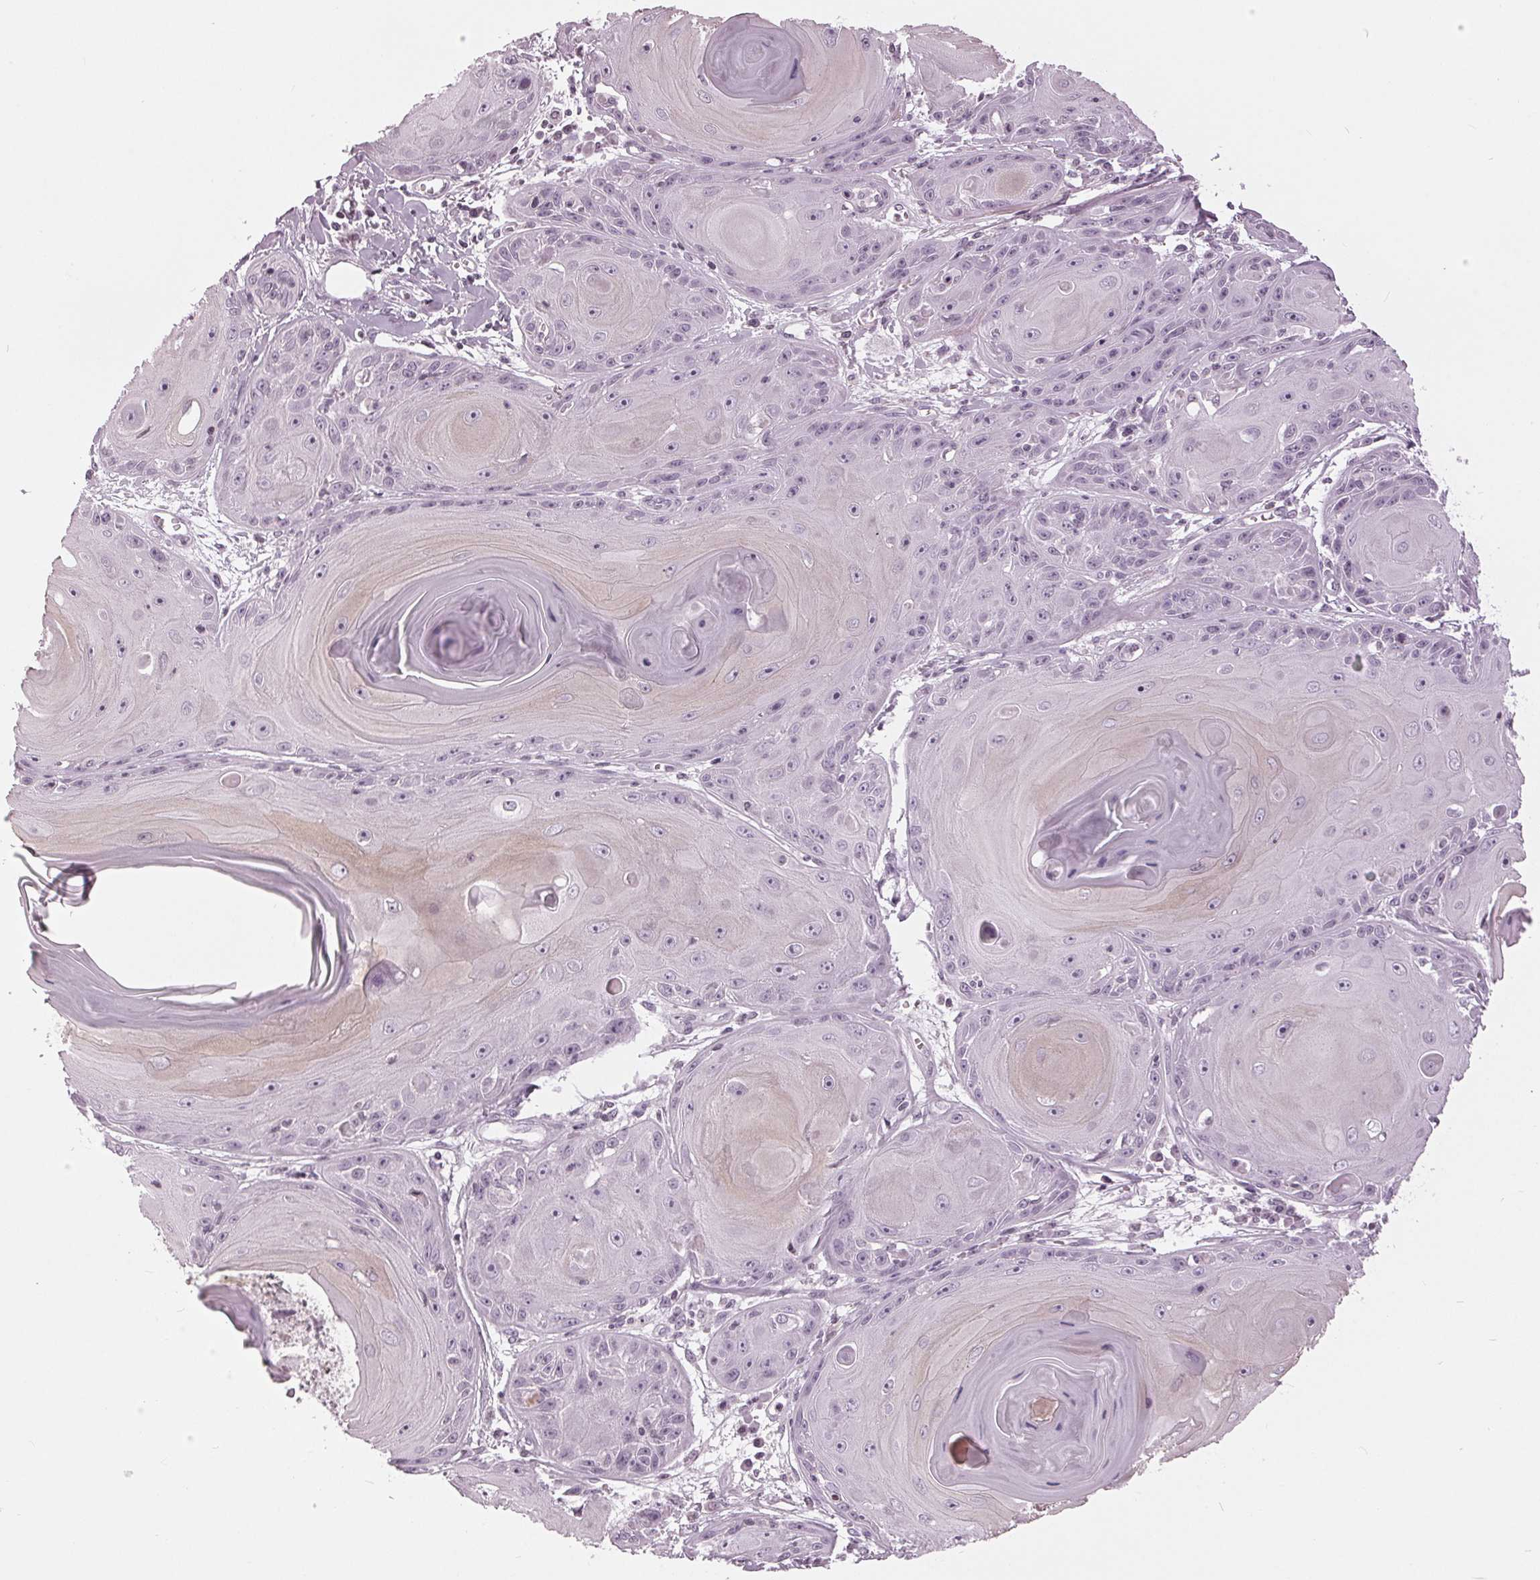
{"staining": {"intensity": "negative", "quantity": "none", "location": "none"}, "tissue": "skin cancer", "cell_type": "Tumor cells", "image_type": "cancer", "snomed": [{"axis": "morphology", "description": "Squamous cell carcinoma, NOS"}, {"axis": "topography", "description": "Skin"}, {"axis": "topography", "description": "Vulva"}], "caption": "An image of human skin cancer is negative for staining in tumor cells. The staining was performed using DAB to visualize the protein expression in brown, while the nuclei were stained in blue with hematoxylin (Magnification: 20x).", "gene": "SLC9A4", "patient": {"sex": "female", "age": 85}}